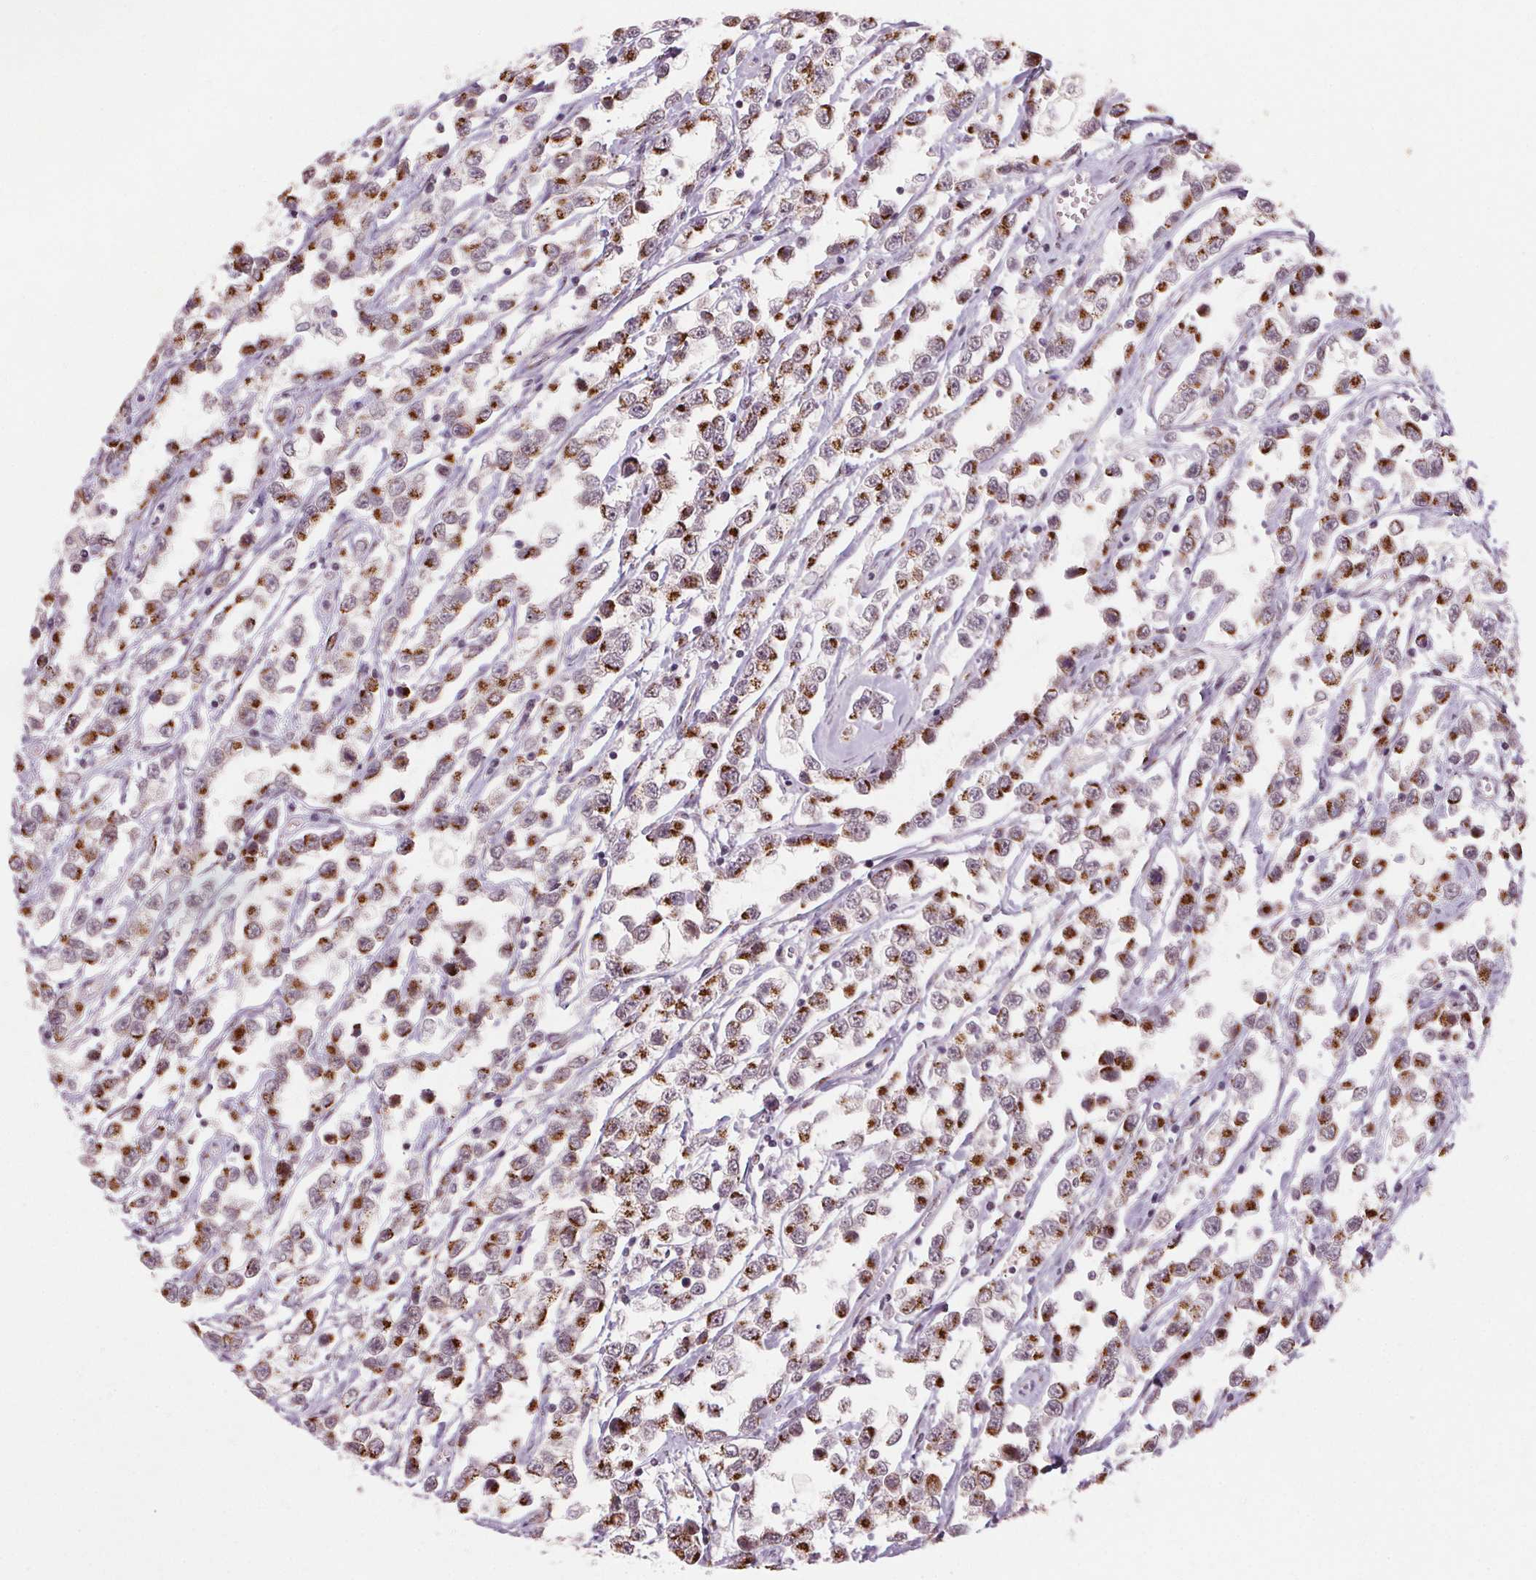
{"staining": {"intensity": "strong", "quantity": ">75%", "location": "cytoplasmic/membranous"}, "tissue": "testis cancer", "cell_type": "Tumor cells", "image_type": "cancer", "snomed": [{"axis": "morphology", "description": "Seminoma, NOS"}, {"axis": "topography", "description": "Testis"}], "caption": "Immunohistochemistry micrograph of neoplastic tissue: human testis cancer (seminoma) stained using IHC demonstrates high levels of strong protein expression localized specifically in the cytoplasmic/membranous of tumor cells, appearing as a cytoplasmic/membranous brown color.", "gene": "RAB22A", "patient": {"sex": "male", "age": 34}}